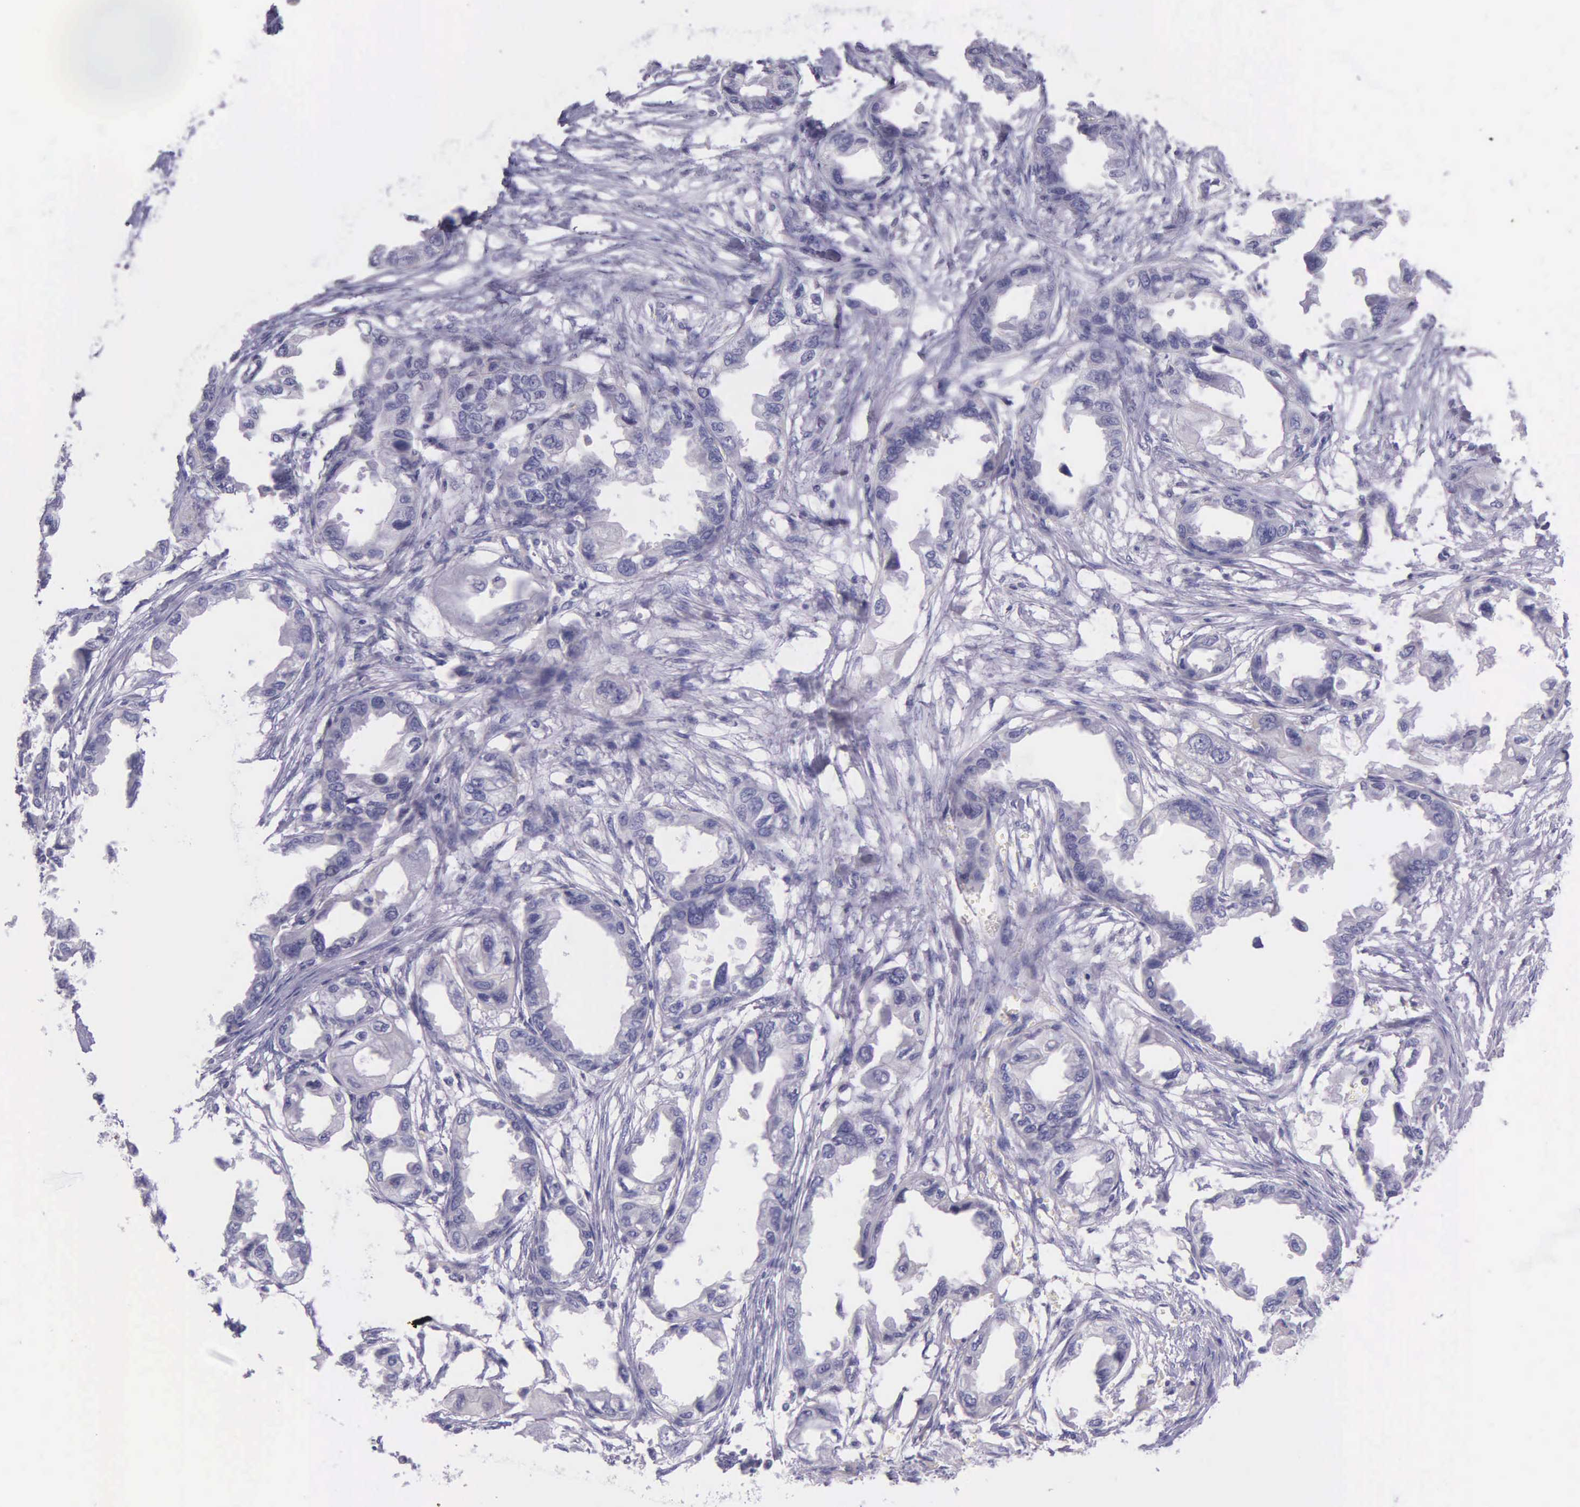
{"staining": {"intensity": "negative", "quantity": "none", "location": "none"}, "tissue": "endometrial cancer", "cell_type": "Tumor cells", "image_type": "cancer", "snomed": [{"axis": "morphology", "description": "Adenocarcinoma, NOS"}, {"axis": "topography", "description": "Endometrium"}], "caption": "The histopathology image displays no significant expression in tumor cells of adenocarcinoma (endometrial).", "gene": "THSD7A", "patient": {"sex": "female", "age": 67}}